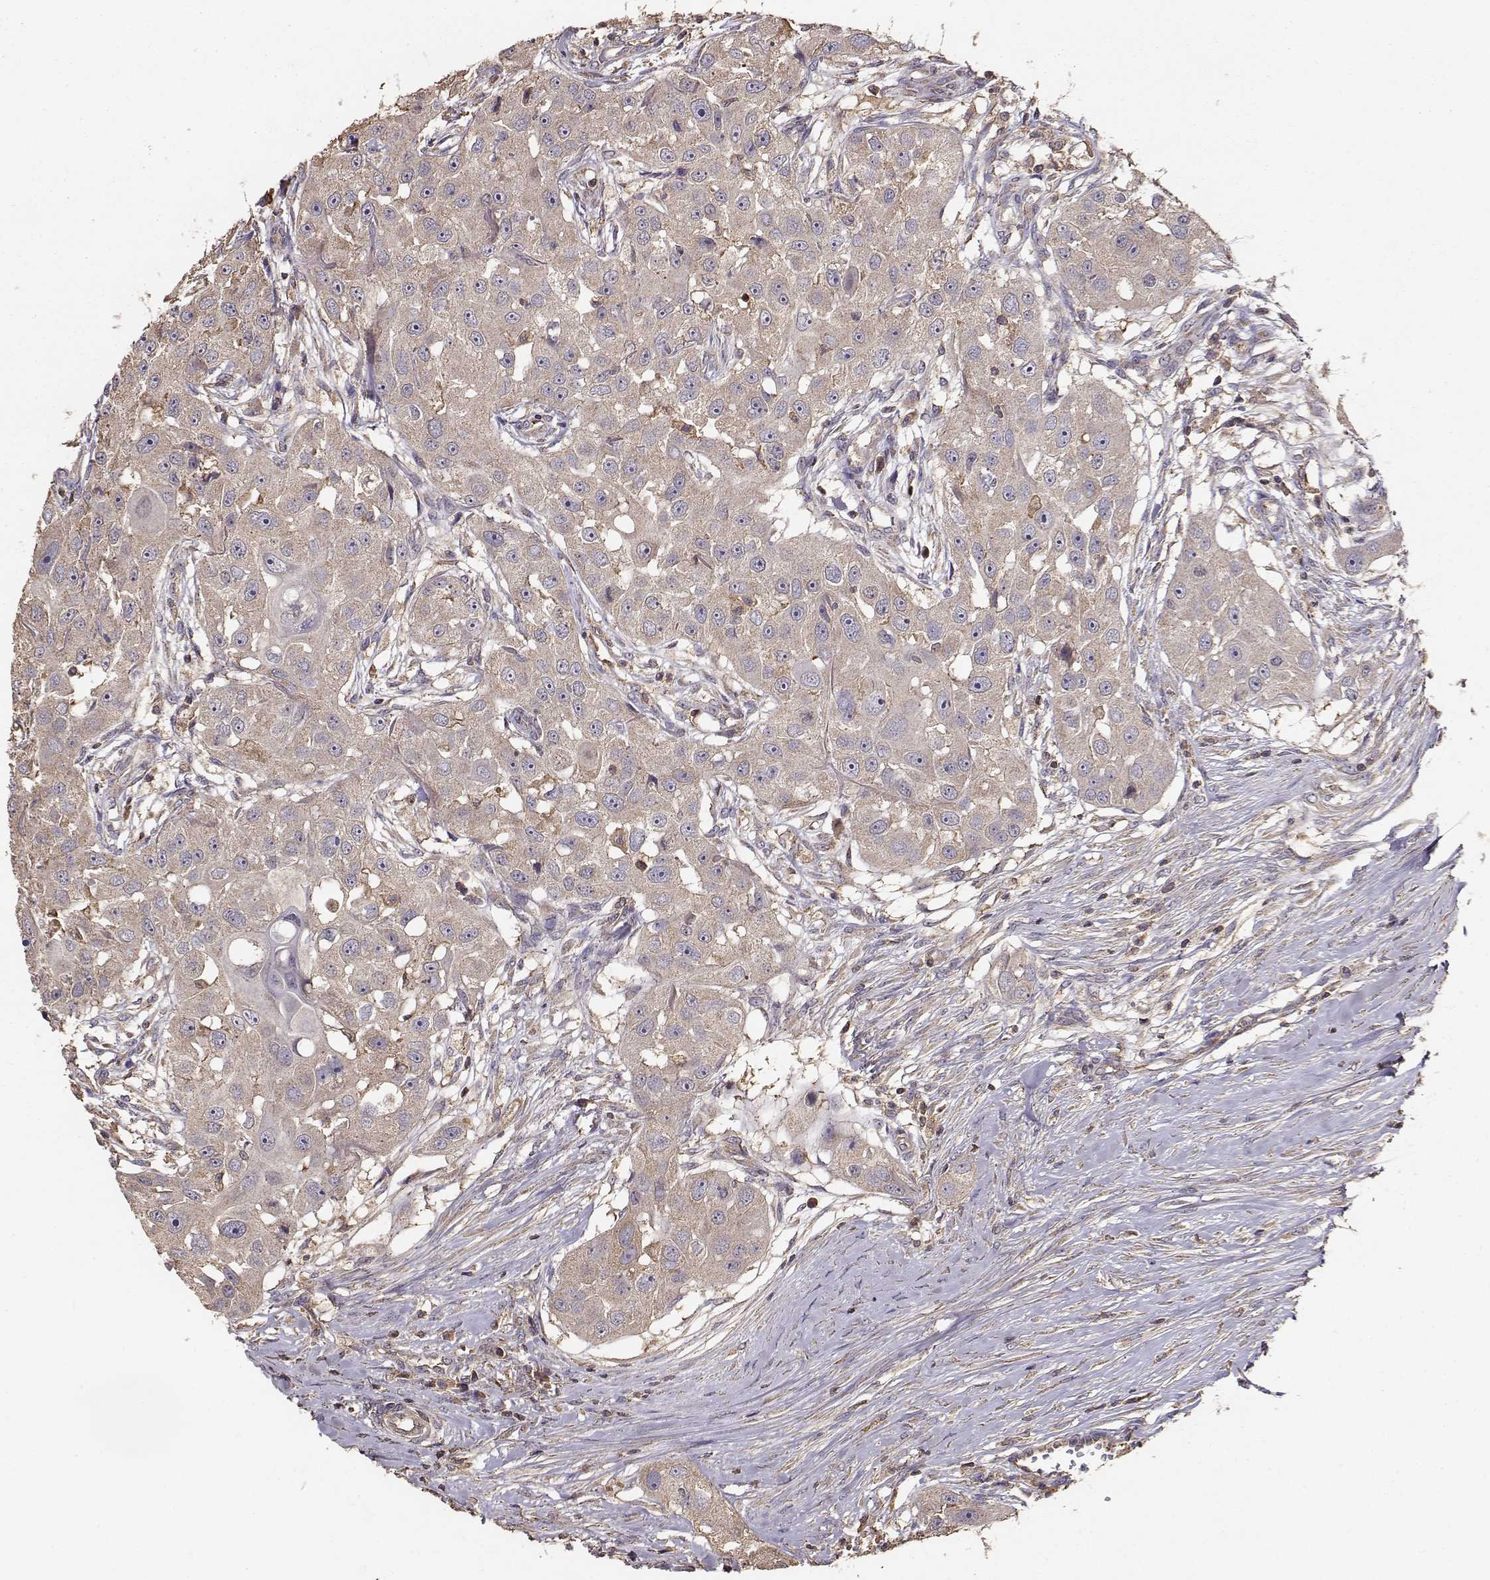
{"staining": {"intensity": "weak", "quantity": ">75%", "location": "cytoplasmic/membranous"}, "tissue": "head and neck cancer", "cell_type": "Tumor cells", "image_type": "cancer", "snomed": [{"axis": "morphology", "description": "Squamous cell carcinoma, NOS"}, {"axis": "topography", "description": "Head-Neck"}], "caption": "Tumor cells reveal weak cytoplasmic/membranous staining in approximately >75% of cells in head and neck cancer (squamous cell carcinoma). The protein of interest is shown in brown color, while the nuclei are stained blue.", "gene": "TARS3", "patient": {"sex": "male", "age": 51}}